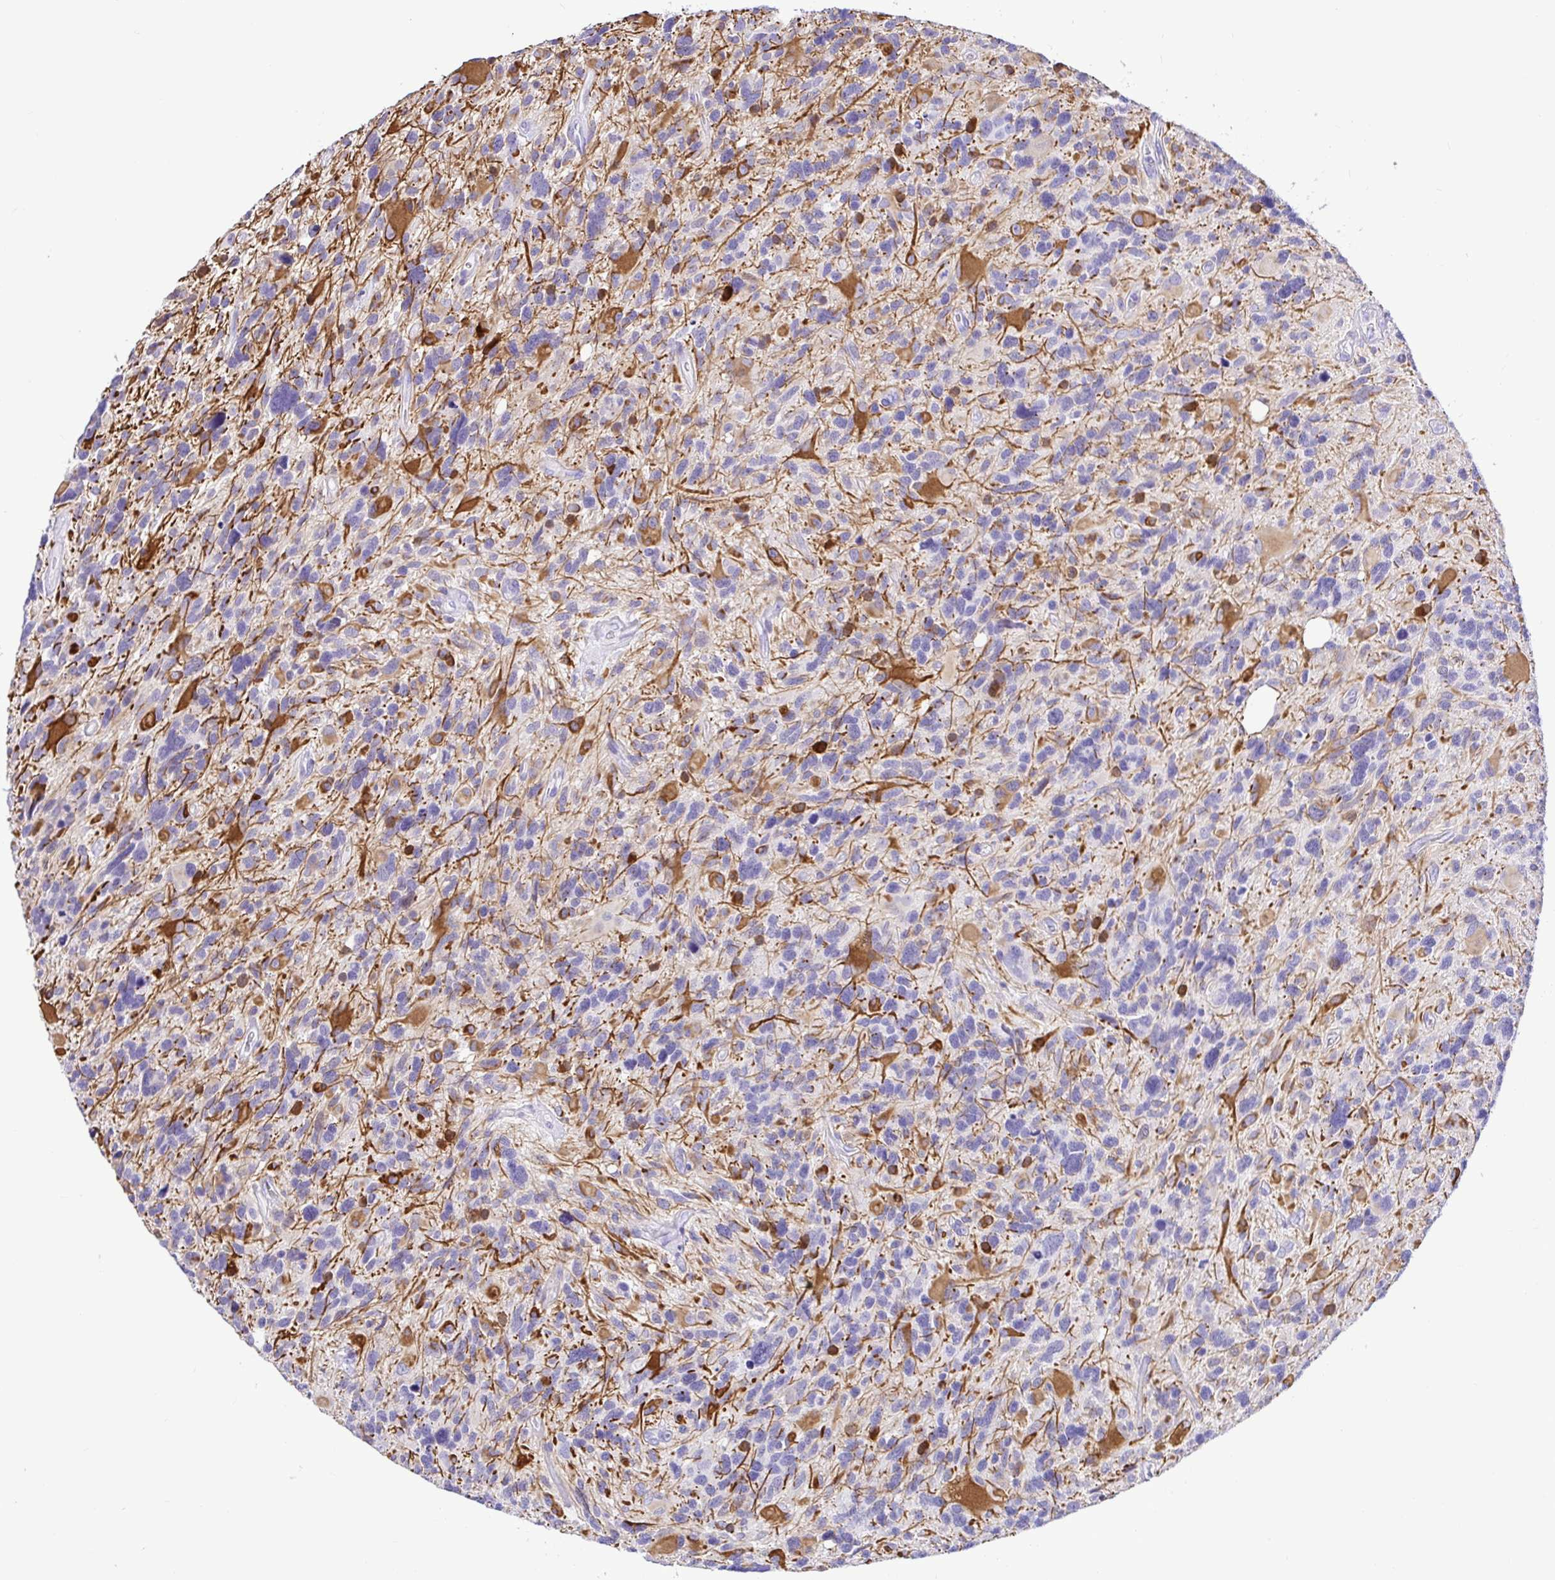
{"staining": {"intensity": "moderate", "quantity": "<25%", "location": "cytoplasmic/membranous"}, "tissue": "glioma", "cell_type": "Tumor cells", "image_type": "cancer", "snomed": [{"axis": "morphology", "description": "Glioma, malignant, High grade"}, {"axis": "topography", "description": "Brain"}], "caption": "This is an image of immunohistochemistry (IHC) staining of glioma, which shows moderate positivity in the cytoplasmic/membranous of tumor cells.", "gene": "BACE2", "patient": {"sex": "male", "age": 49}}